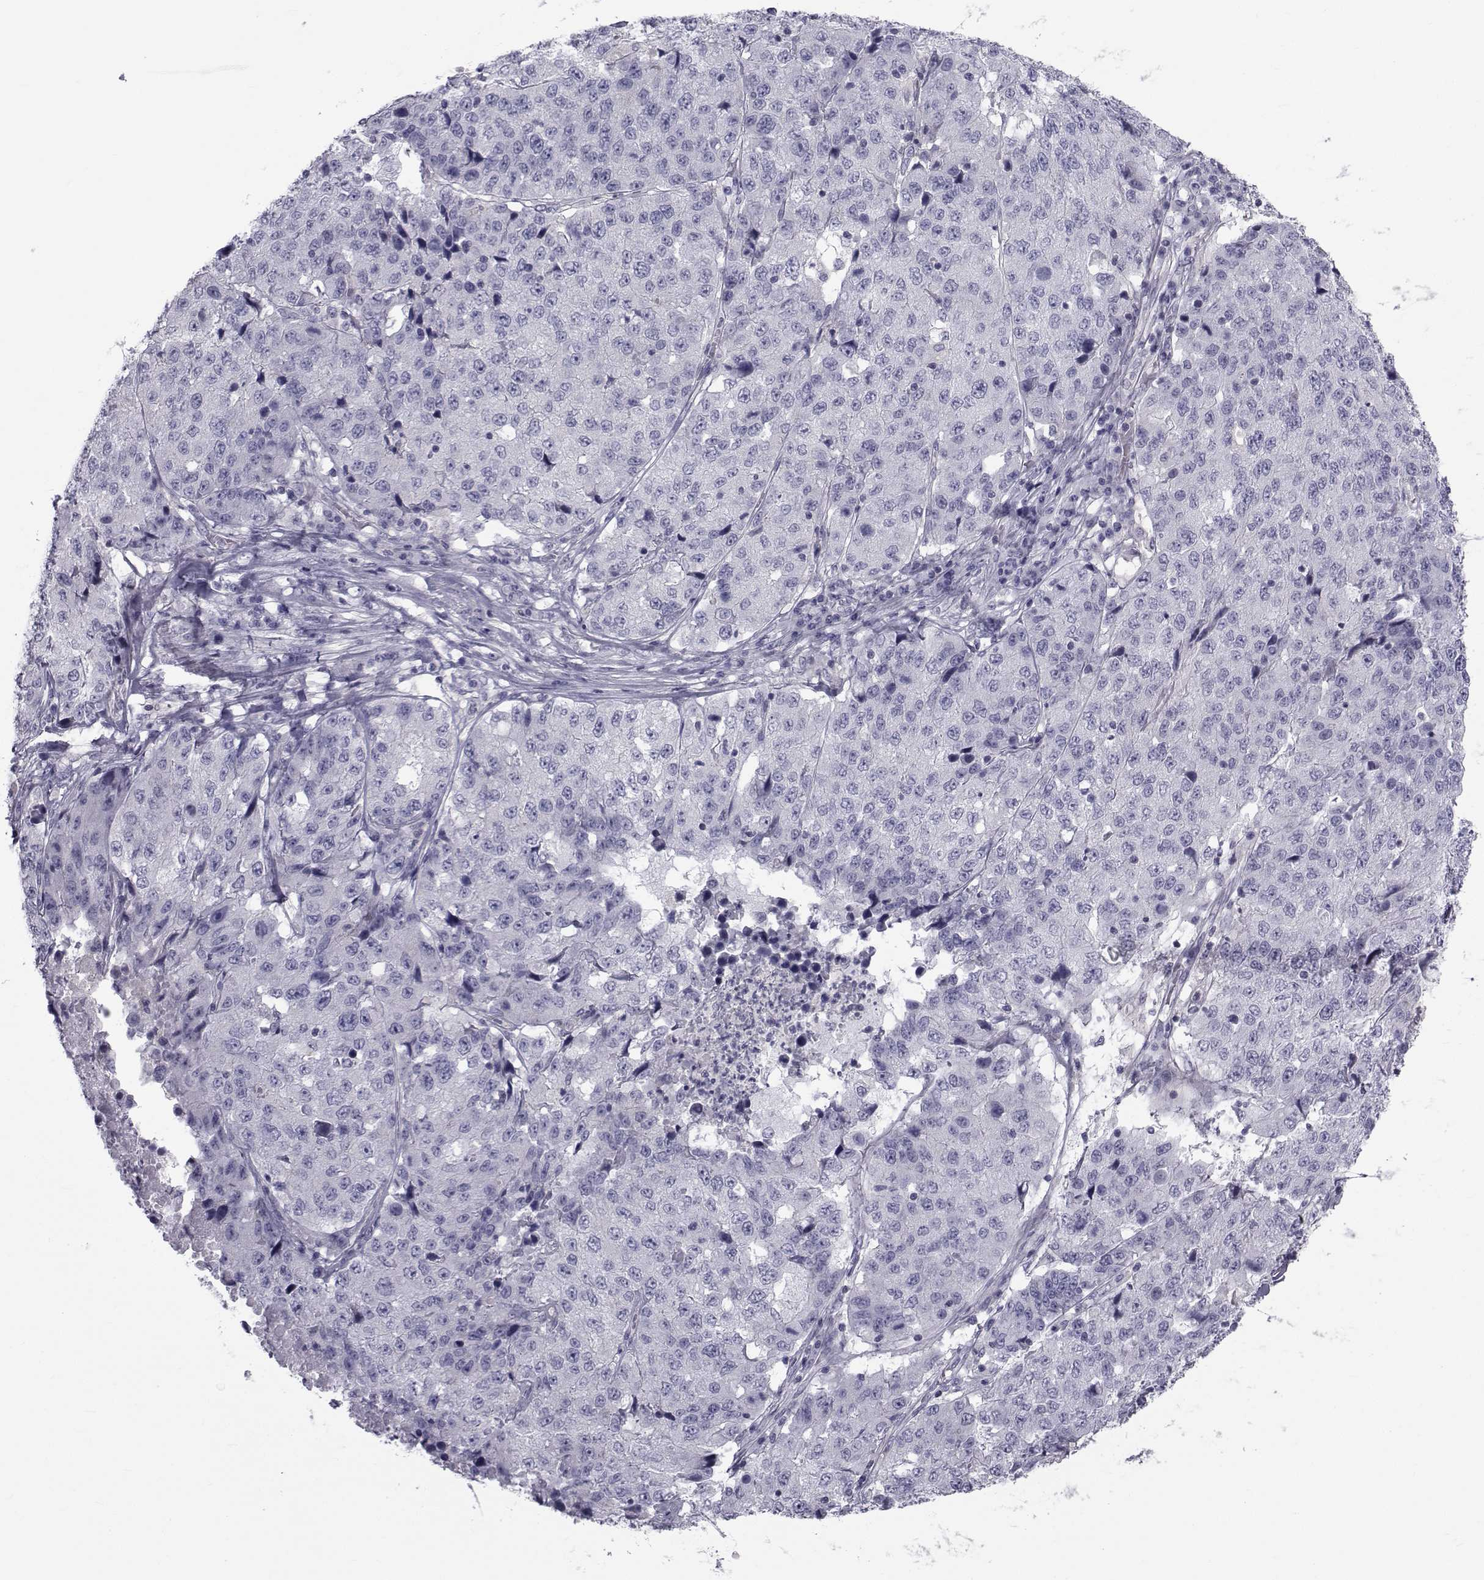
{"staining": {"intensity": "negative", "quantity": "none", "location": "none"}, "tissue": "stomach cancer", "cell_type": "Tumor cells", "image_type": "cancer", "snomed": [{"axis": "morphology", "description": "Adenocarcinoma, NOS"}, {"axis": "topography", "description": "Stomach"}], "caption": "This is a micrograph of immunohistochemistry staining of stomach cancer, which shows no positivity in tumor cells.", "gene": "FDXR", "patient": {"sex": "male", "age": 71}}